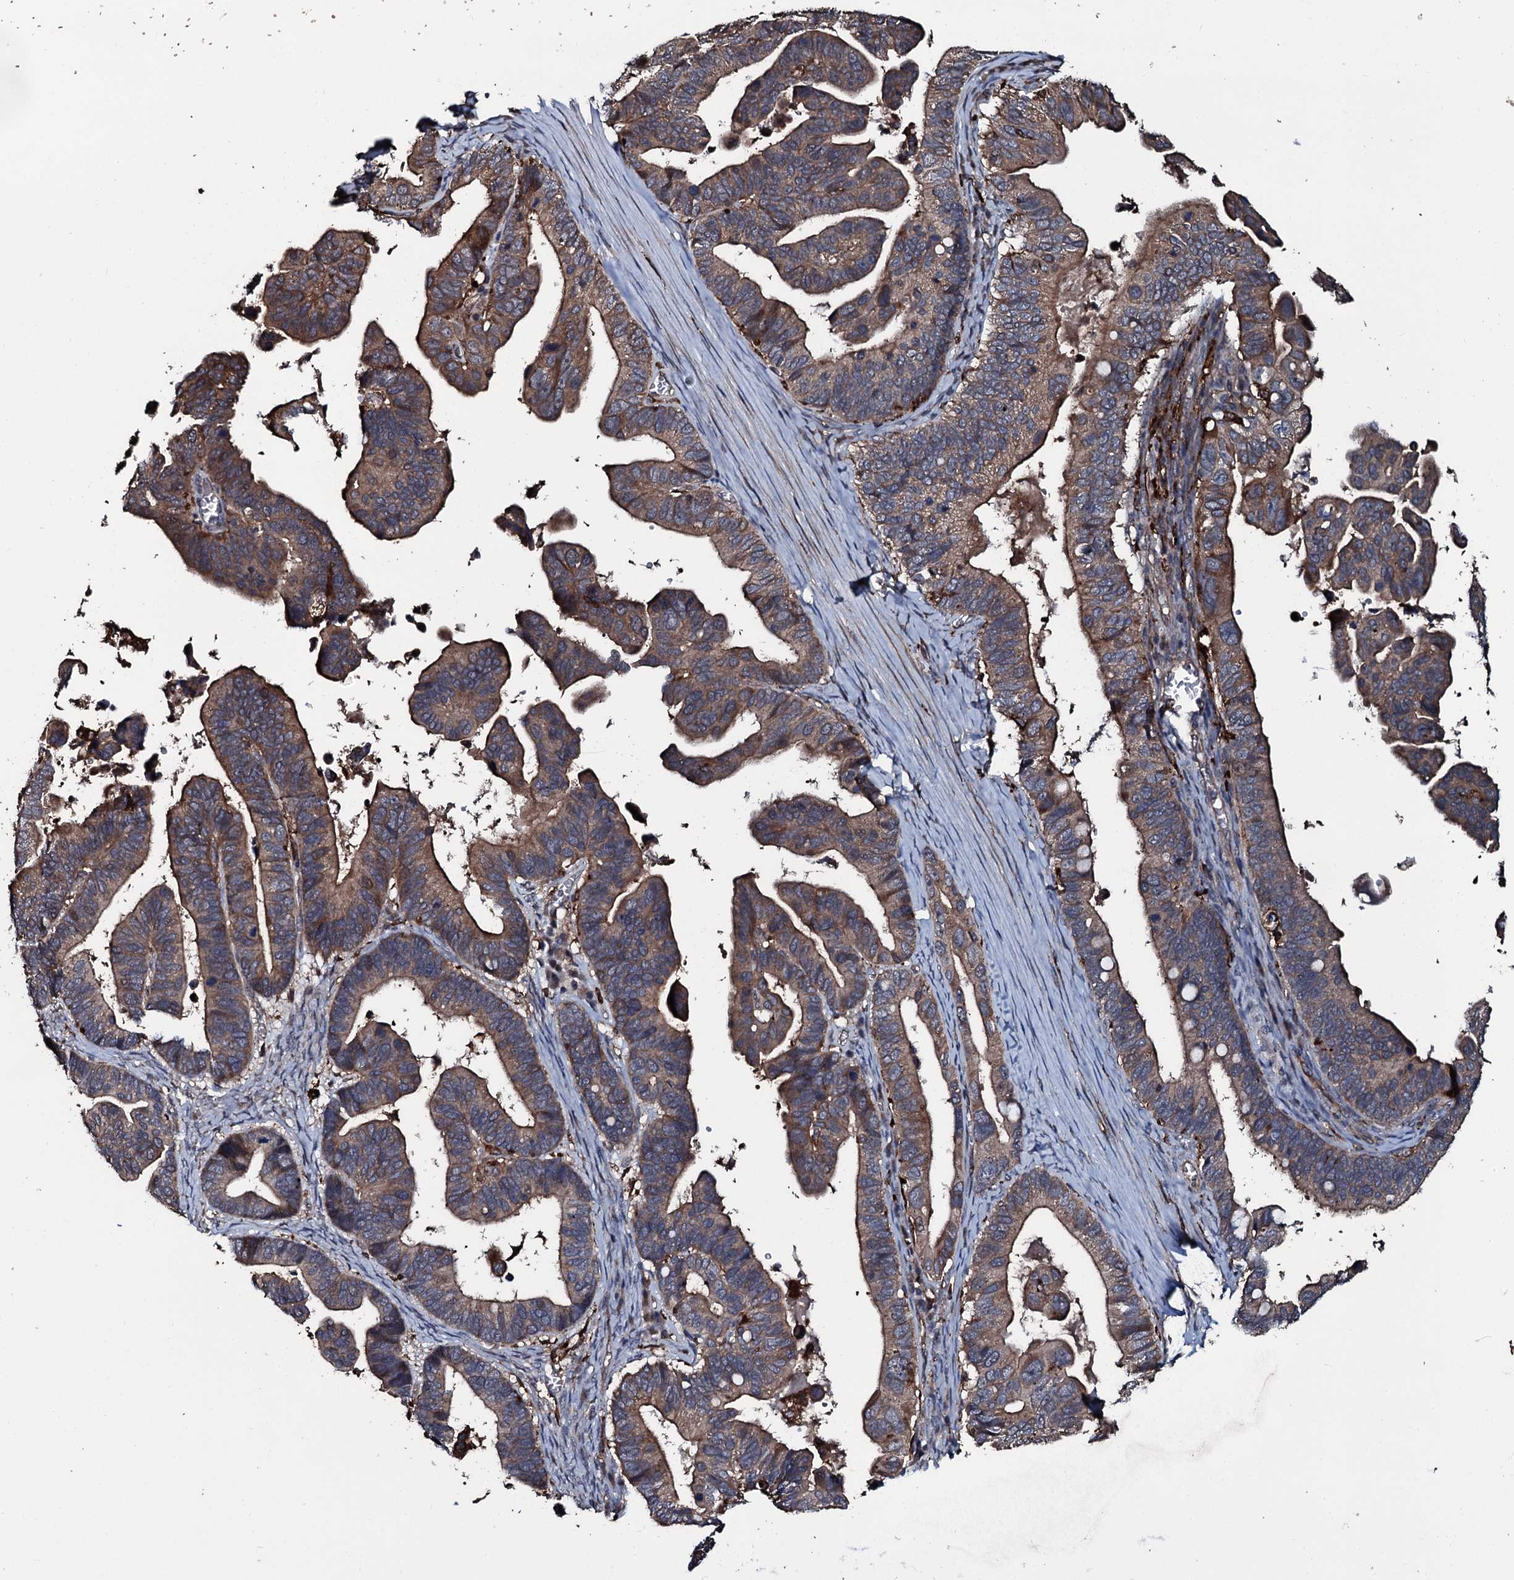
{"staining": {"intensity": "moderate", "quantity": ">75%", "location": "cytoplasmic/membranous"}, "tissue": "ovarian cancer", "cell_type": "Tumor cells", "image_type": "cancer", "snomed": [{"axis": "morphology", "description": "Cystadenocarcinoma, serous, NOS"}, {"axis": "topography", "description": "Ovary"}], "caption": "A photomicrograph of human ovarian cancer stained for a protein shows moderate cytoplasmic/membranous brown staining in tumor cells. (IHC, brightfield microscopy, high magnification).", "gene": "TPGS2", "patient": {"sex": "female", "age": 56}}